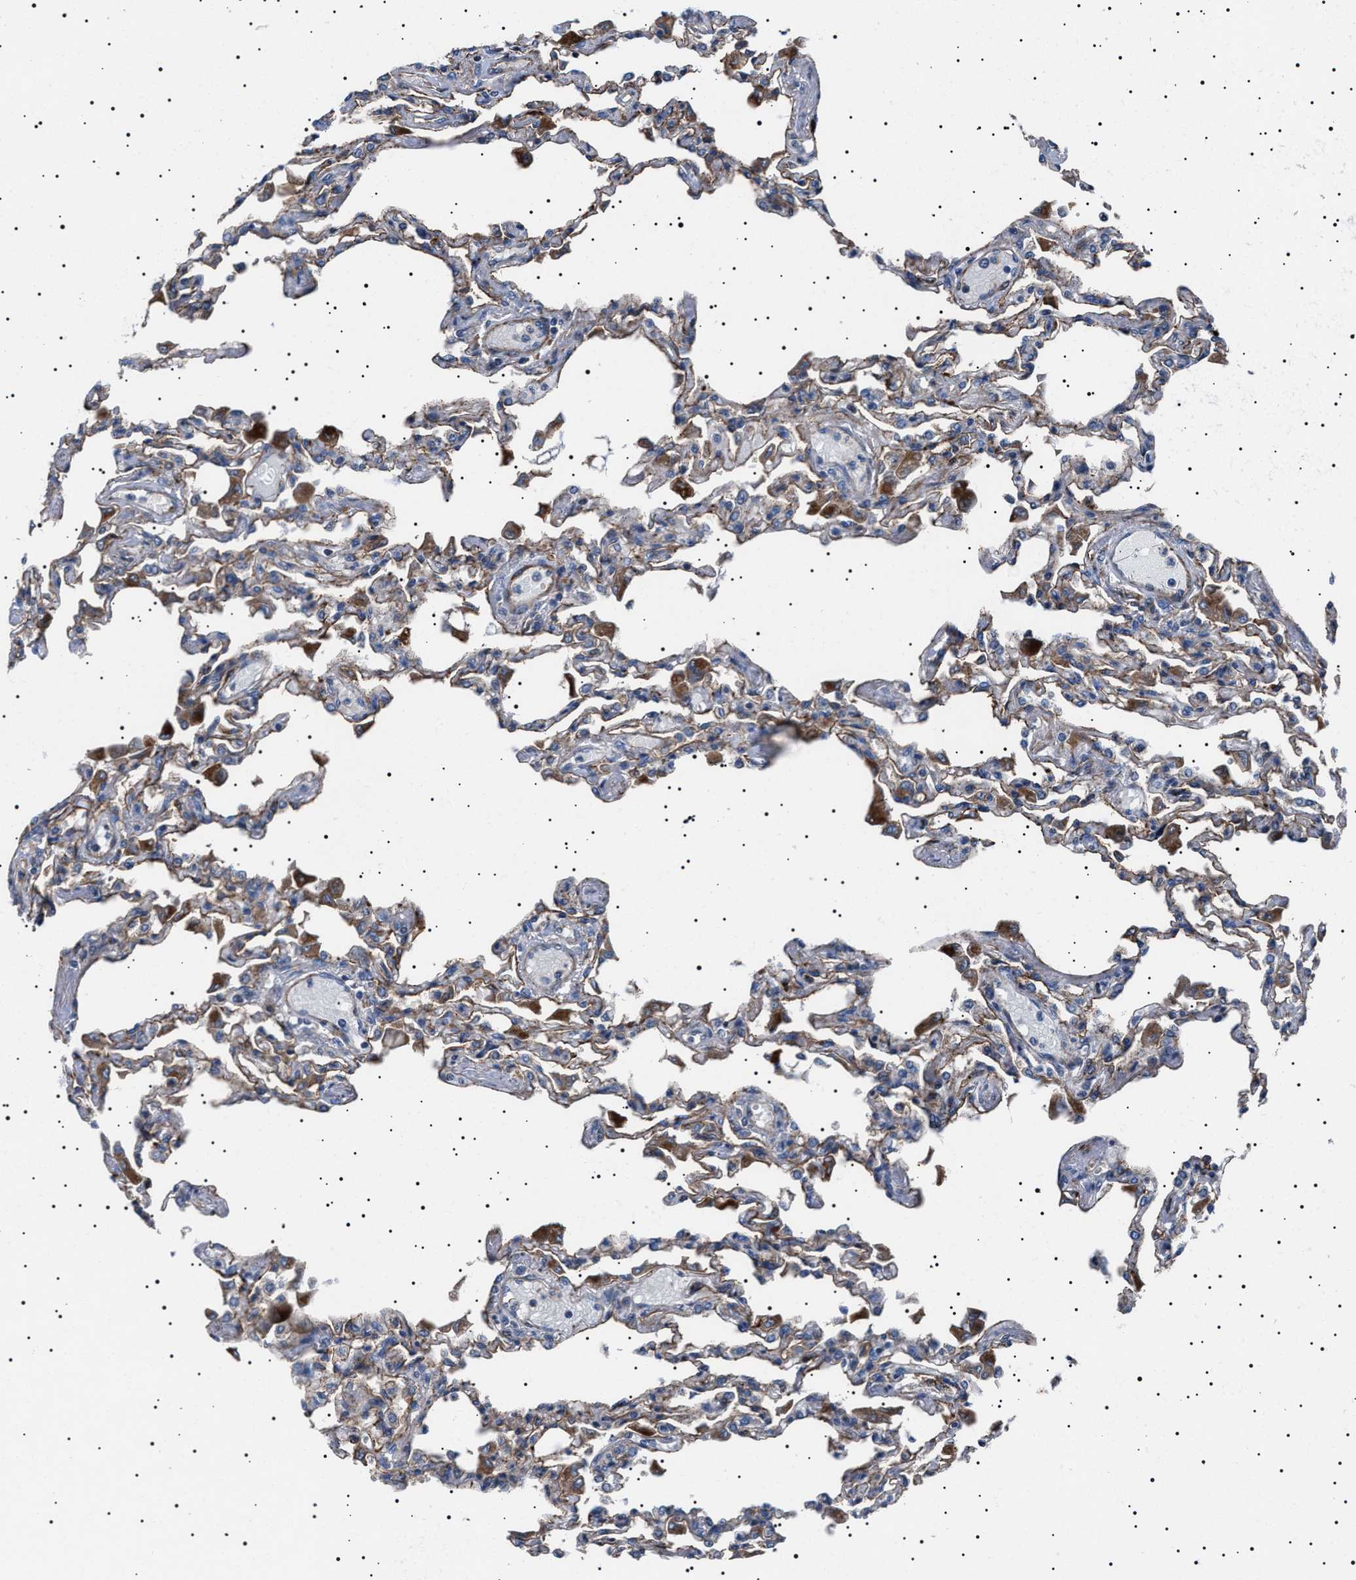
{"staining": {"intensity": "negative", "quantity": "none", "location": "none"}, "tissue": "lung", "cell_type": "Alveolar cells", "image_type": "normal", "snomed": [{"axis": "morphology", "description": "Normal tissue, NOS"}, {"axis": "topography", "description": "Bronchus"}, {"axis": "topography", "description": "Lung"}], "caption": "Human lung stained for a protein using immunohistochemistry (IHC) displays no expression in alveolar cells.", "gene": "NEU1", "patient": {"sex": "female", "age": 49}}